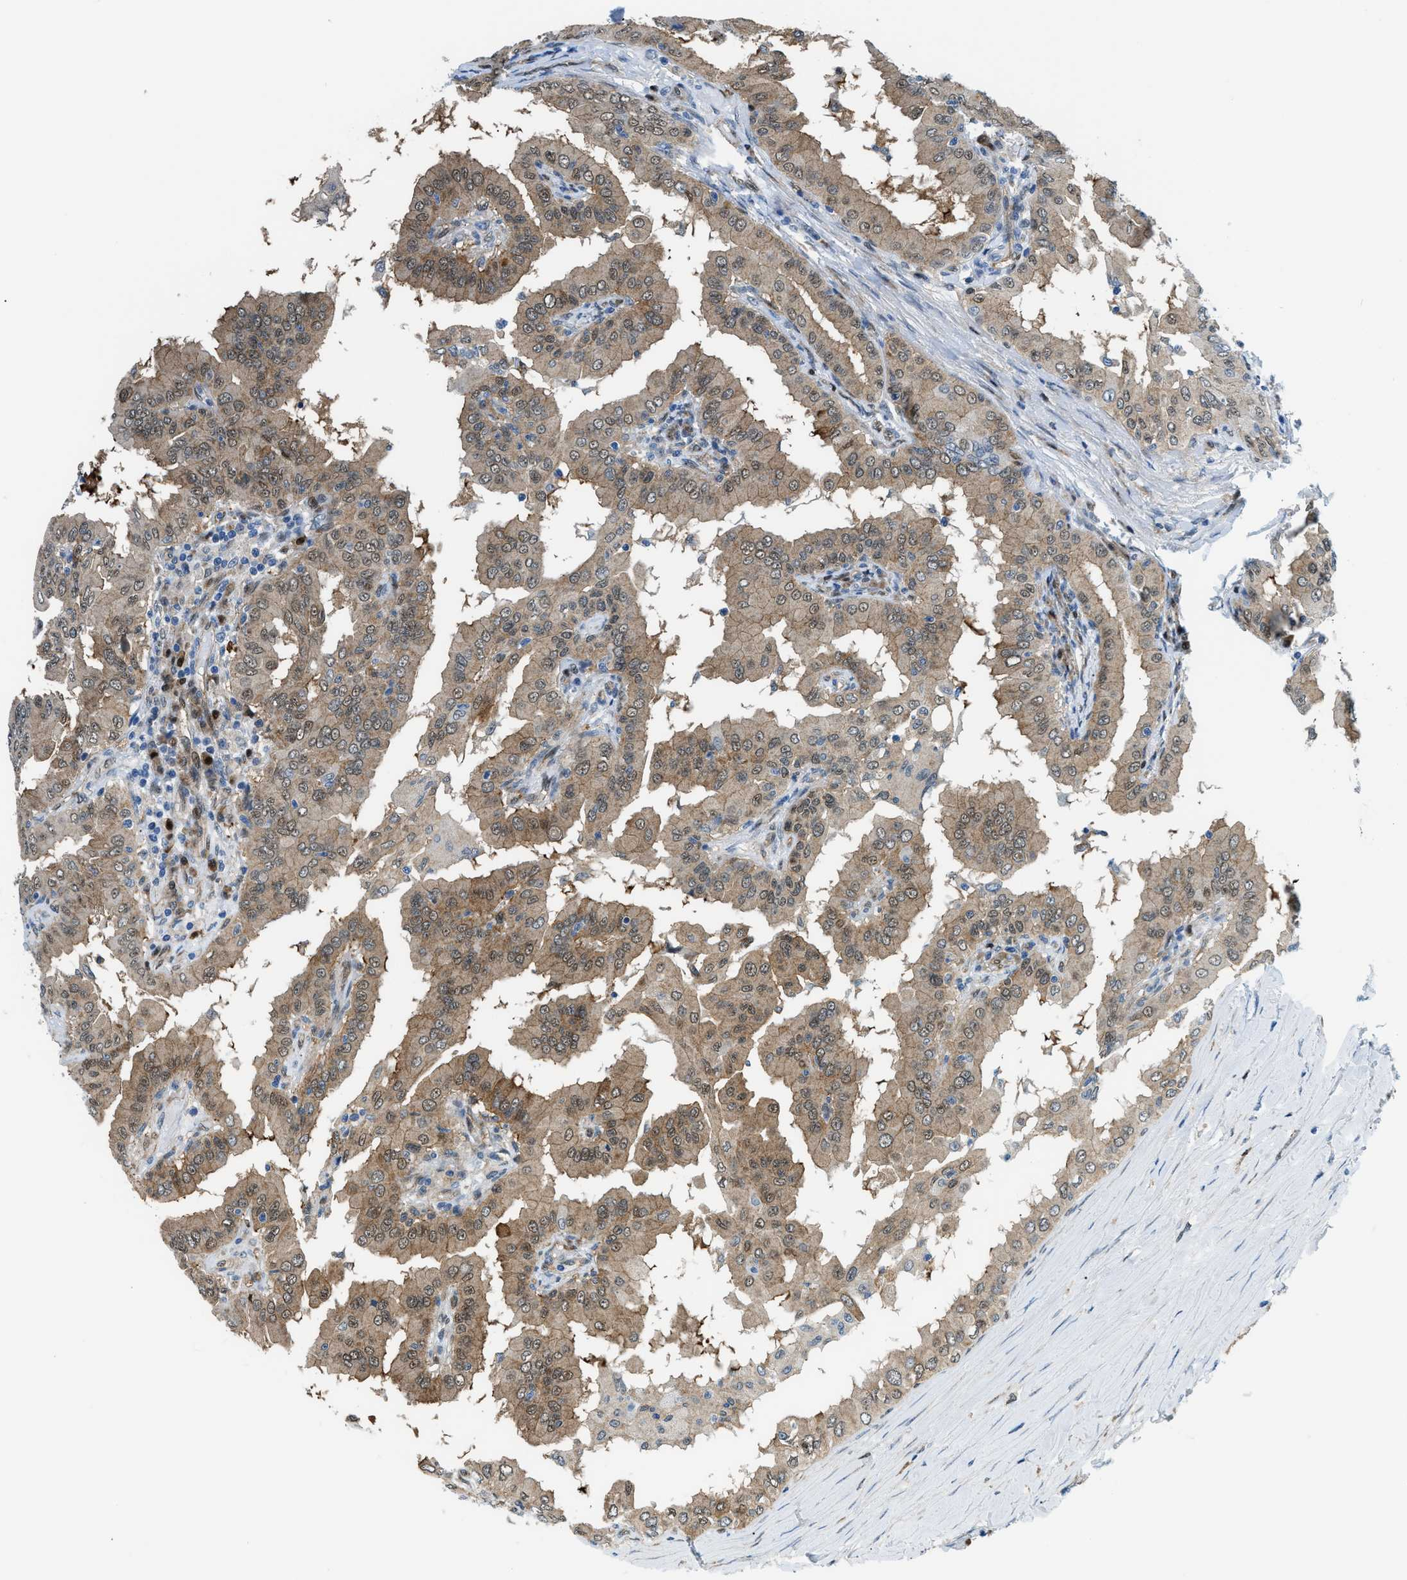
{"staining": {"intensity": "moderate", "quantity": ">75%", "location": "cytoplasmic/membranous,nuclear"}, "tissue": "thyroid cancer", "cell_type": "Tumor cells", "image_type": "cancer", "snomed": [{"axis": "morphology", "description": "Papillary adenocarcinoma, NOS"}, {"axis": "topography", "description": "Thyroid gland"}], "caption": "Immunohistochemical staining of human papillary adenocarcinoma (thyroid) shows medium levels of moderate cytoplasmic/membranous and nuclear protein positivity in about >75% of tumor cells. (Stains: DAB (3,3'-diaminobenzidine) in brown, nuclei in blue, Microscopy: brightfield microscopy at high magnification).", "gene": "YWHAE", "patient": {"sex": "male", "age": 33}}